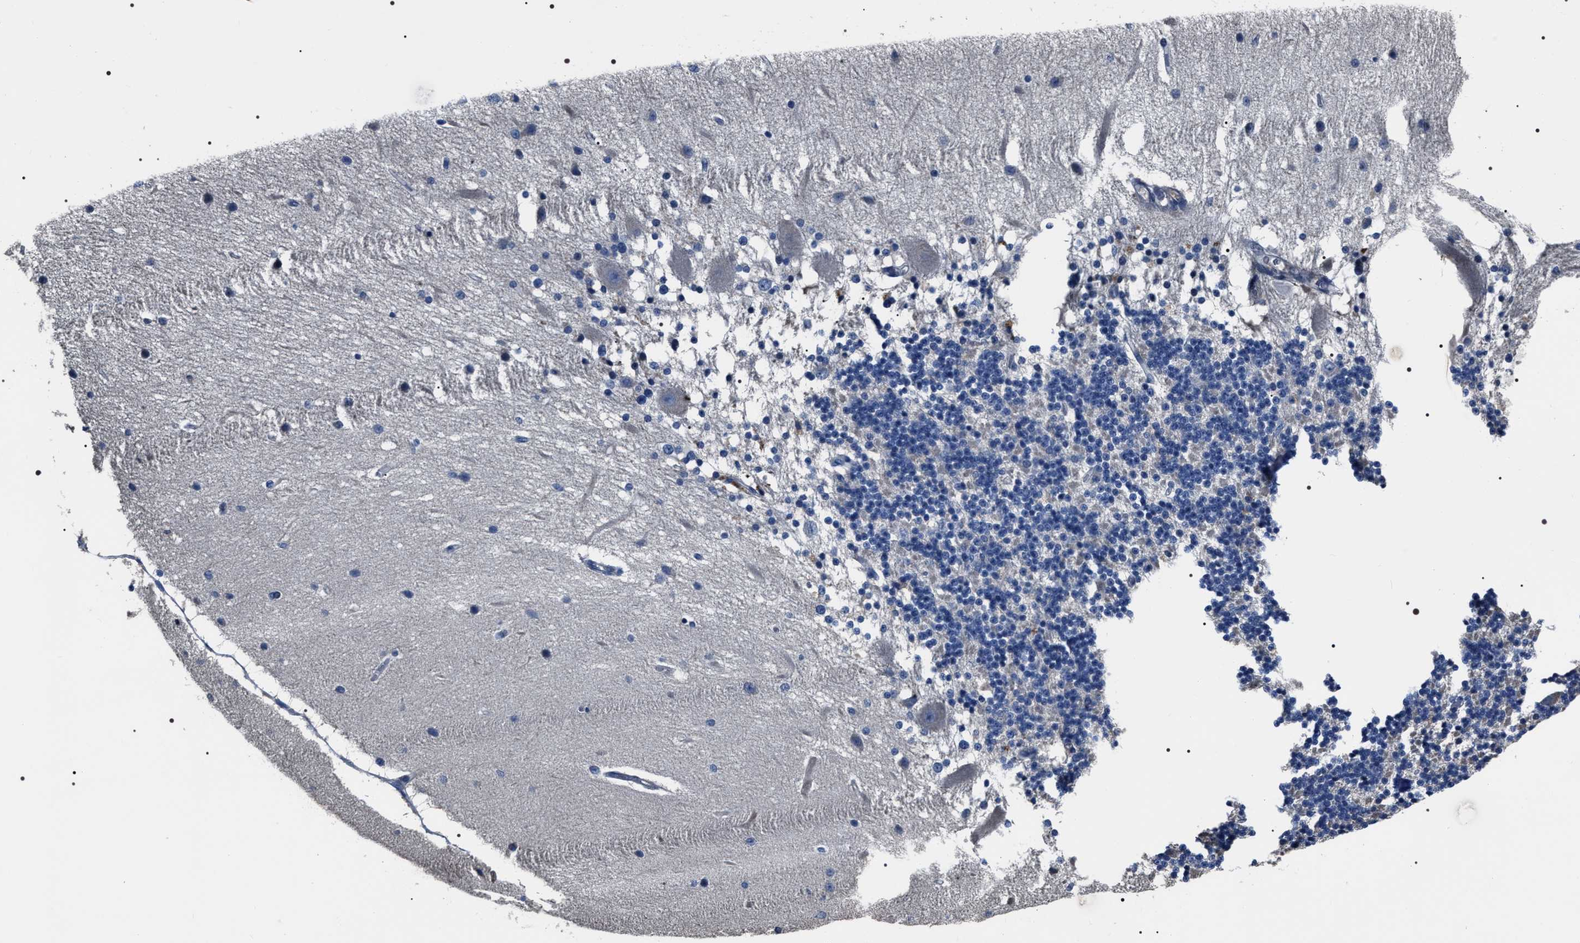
{"staining": {"intensity": "negative", "quantity": "none", "location": "none"}, "tissue": "cerebellum", "cell_type": "Cells in granular layer", "image_type": "normal", "snomed": [{"axis": "morphology", "description": "Normal tissue, NOS"}, {"axis": "topography", "description": "Cerebellum"}], "caption": "Cells in granular layer show no significant expression in normal cerebellum. The staining was performed using DAB (3,3'-diaminobenzidine) to visualize the protein expression in brown, while the nuclei were stained in blue with hematoxylin (Magnification: 20x).", "gene": "TRIM54", "patient": {"sex": "female", "age": 54}}